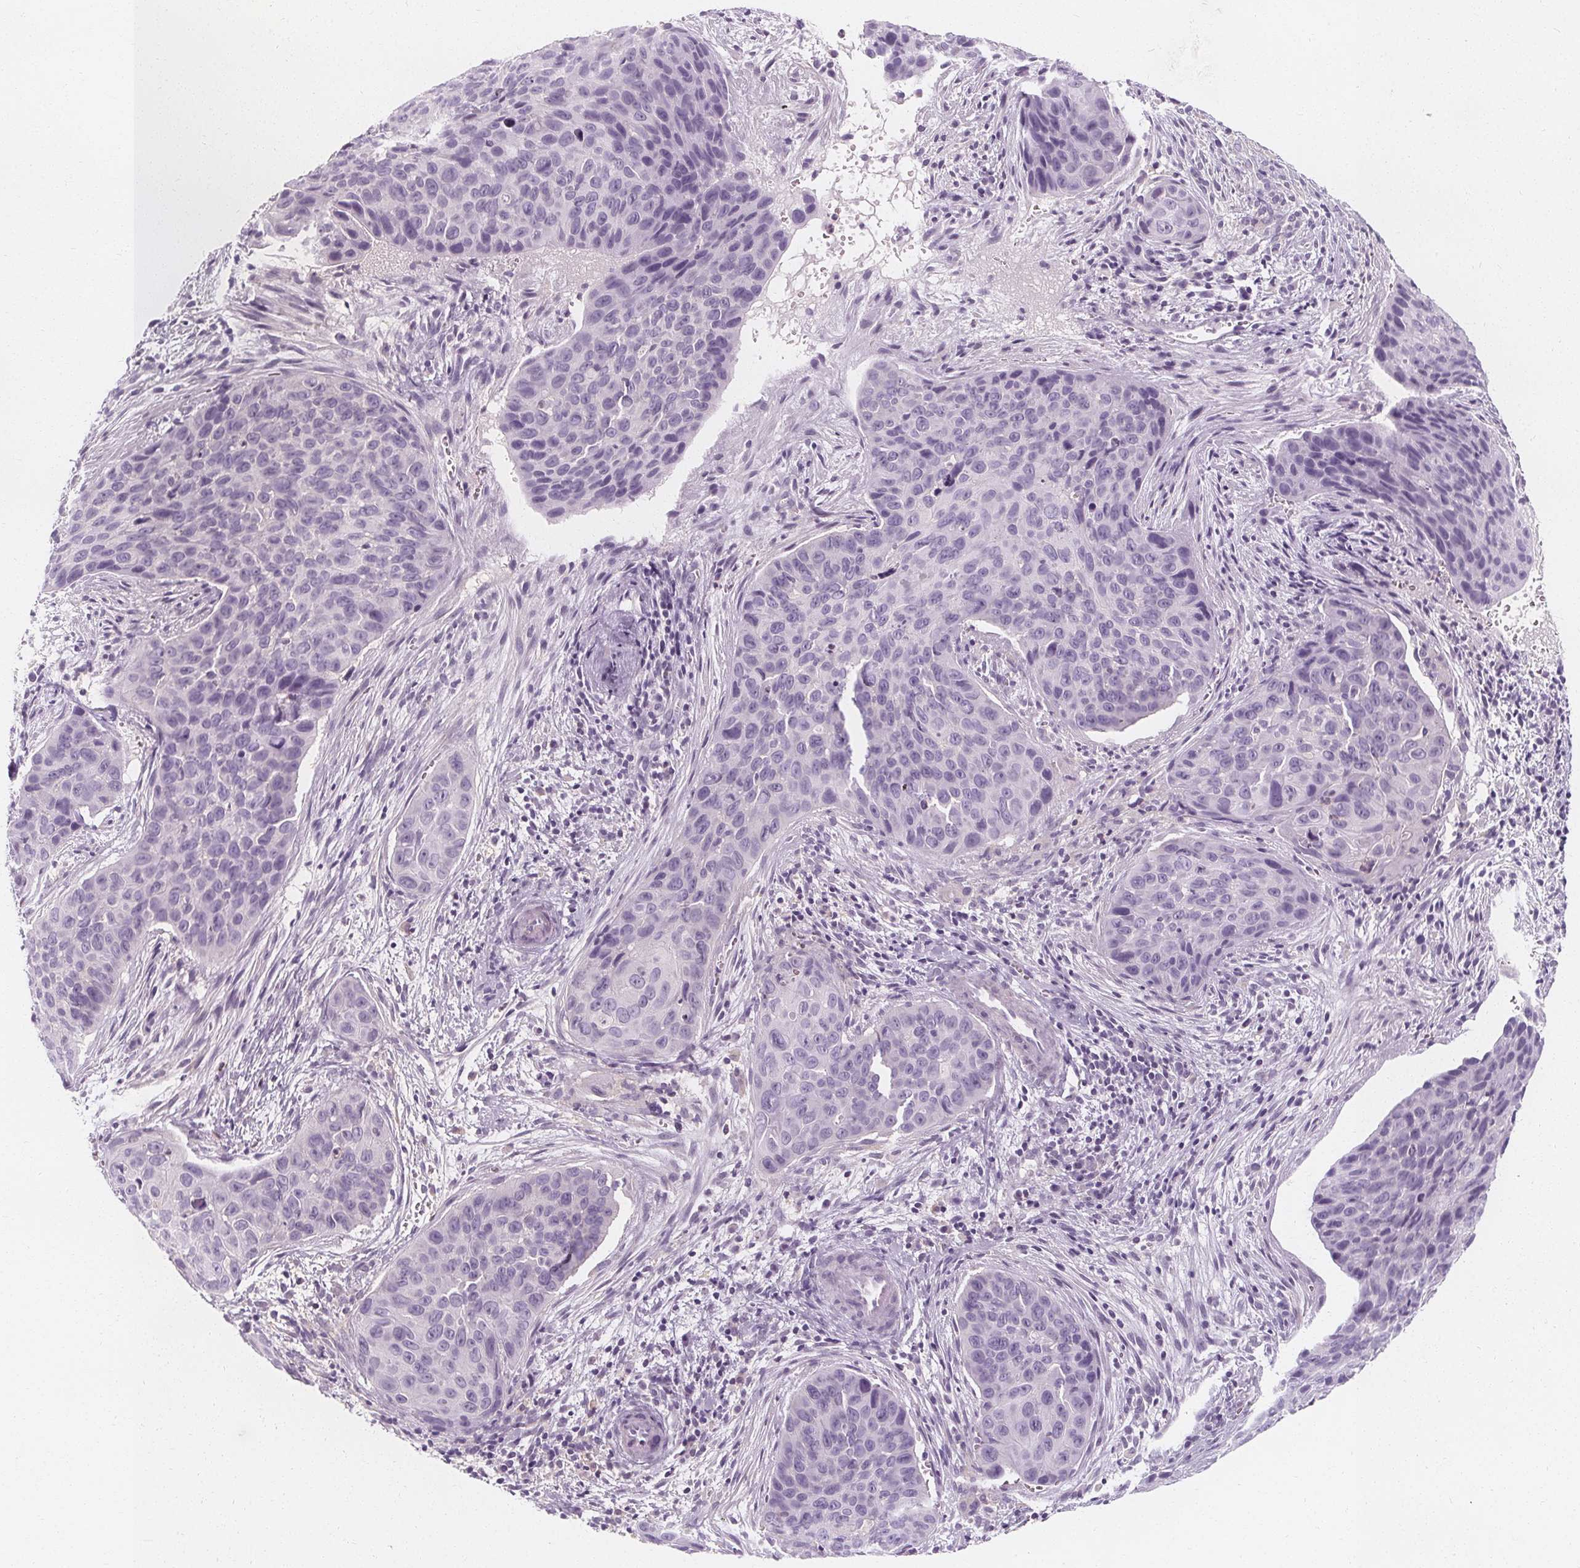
{"staining": {"intensity": "negative", "quantity": "none", "location": "none"}, "tissue": "cervical cancer", "cell_type": "Tumor cells", "image_type": "cancer", "snomed": [{"axis": "morphology", "description": "Squamous cell carcinoma, NOS"}, {"axis": "topography", "description": "Cervix"}], "caption": "Tumor cells are negative for brown protein staining in squamous cell carcinoma (cervical).", "gene": "UGP2", "patient": {"sex": "female", "age": 35}}